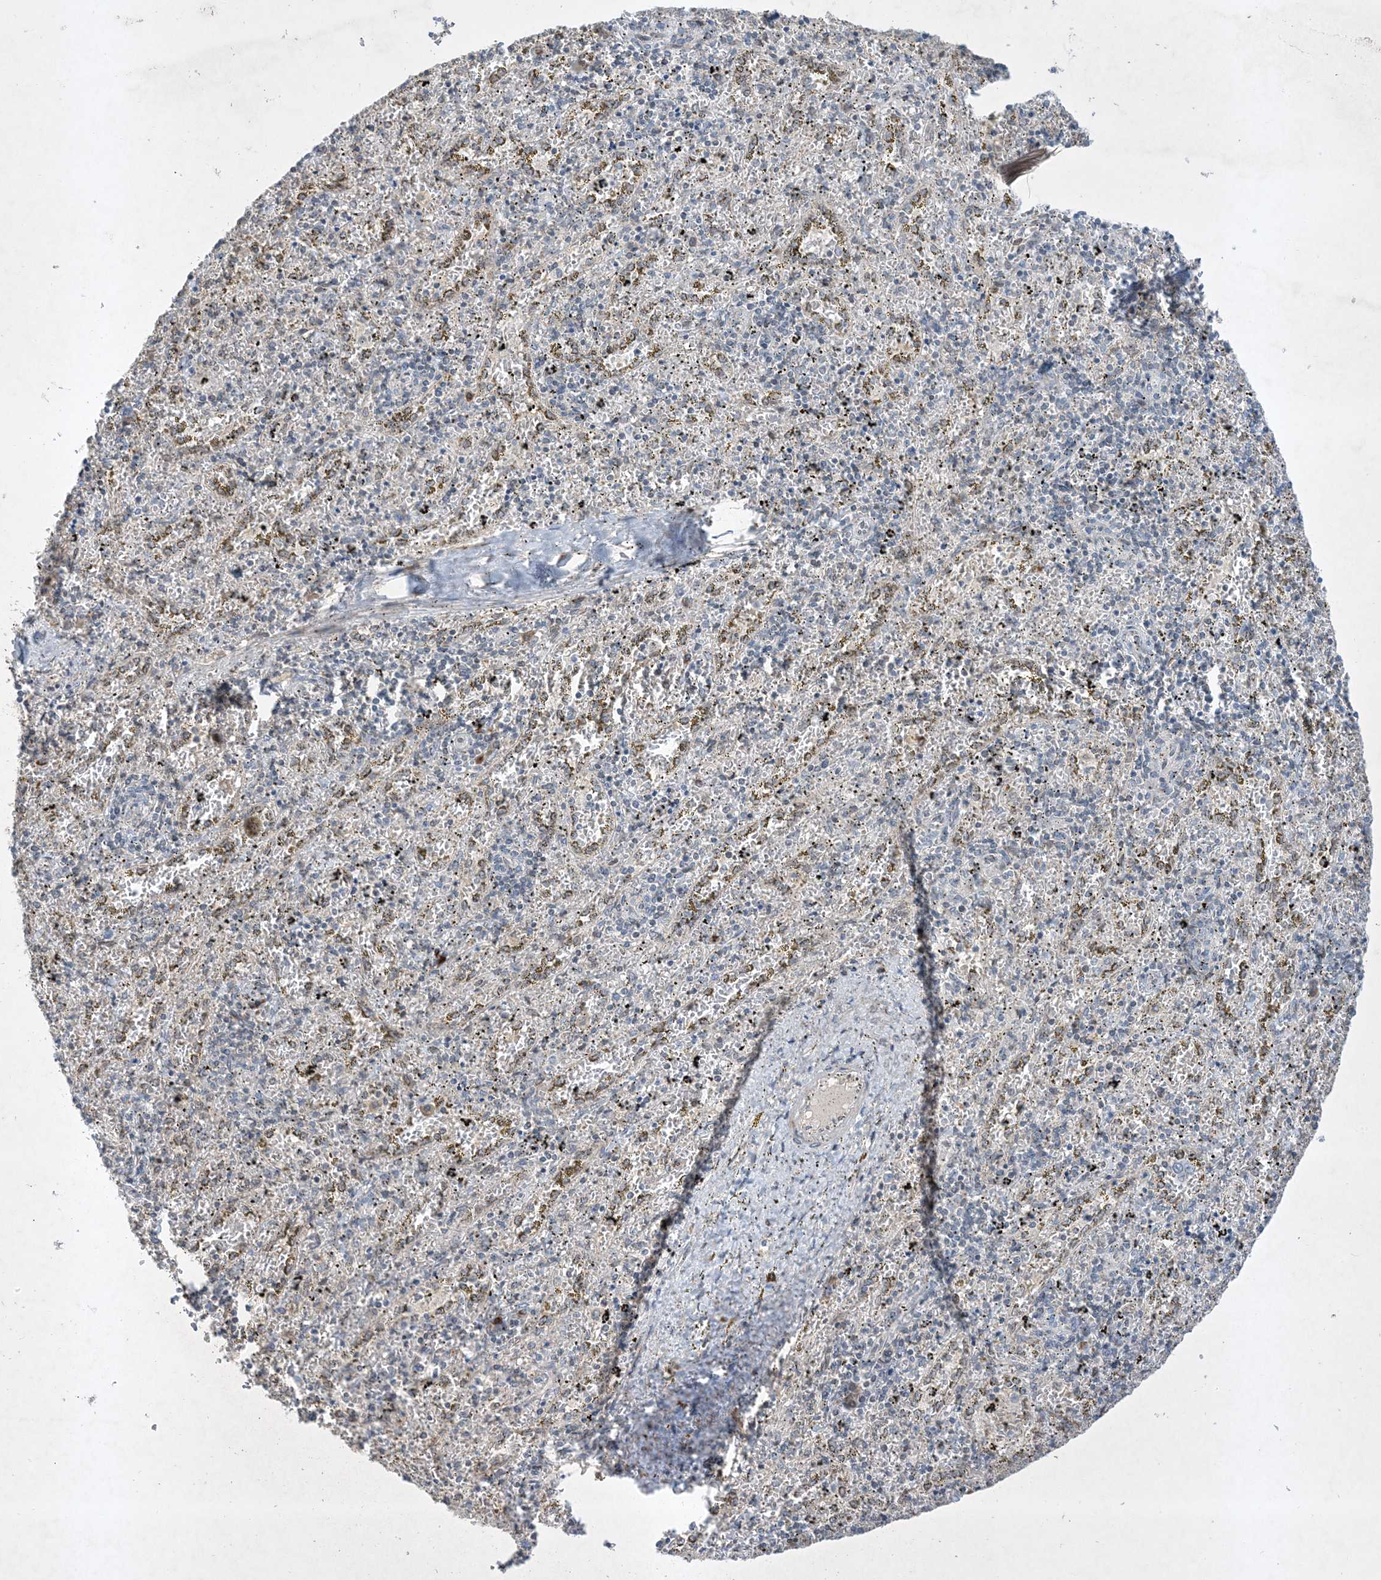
{"staining": {"intensity": "negative", "quantity": "none", "location": "none"}, "tissue": "spleen", "cell_type": "Cells in red pulp", "image_type": "normal", "snomed": [{"axis": "morphology", "description": "Normal tissue, NOS"}, {"axis": "topography", "description": "Spleen"}], "caption": "A micrograph of human spleen is negative for staining in cells in red pulp. Brightfield microscopy of immunohistochemistry stained with DAB (brown) and hematoxylin (blue), captured at high magnification.", "gene": "FNDC1", "patient": {"sex": "male", "age": 11}}